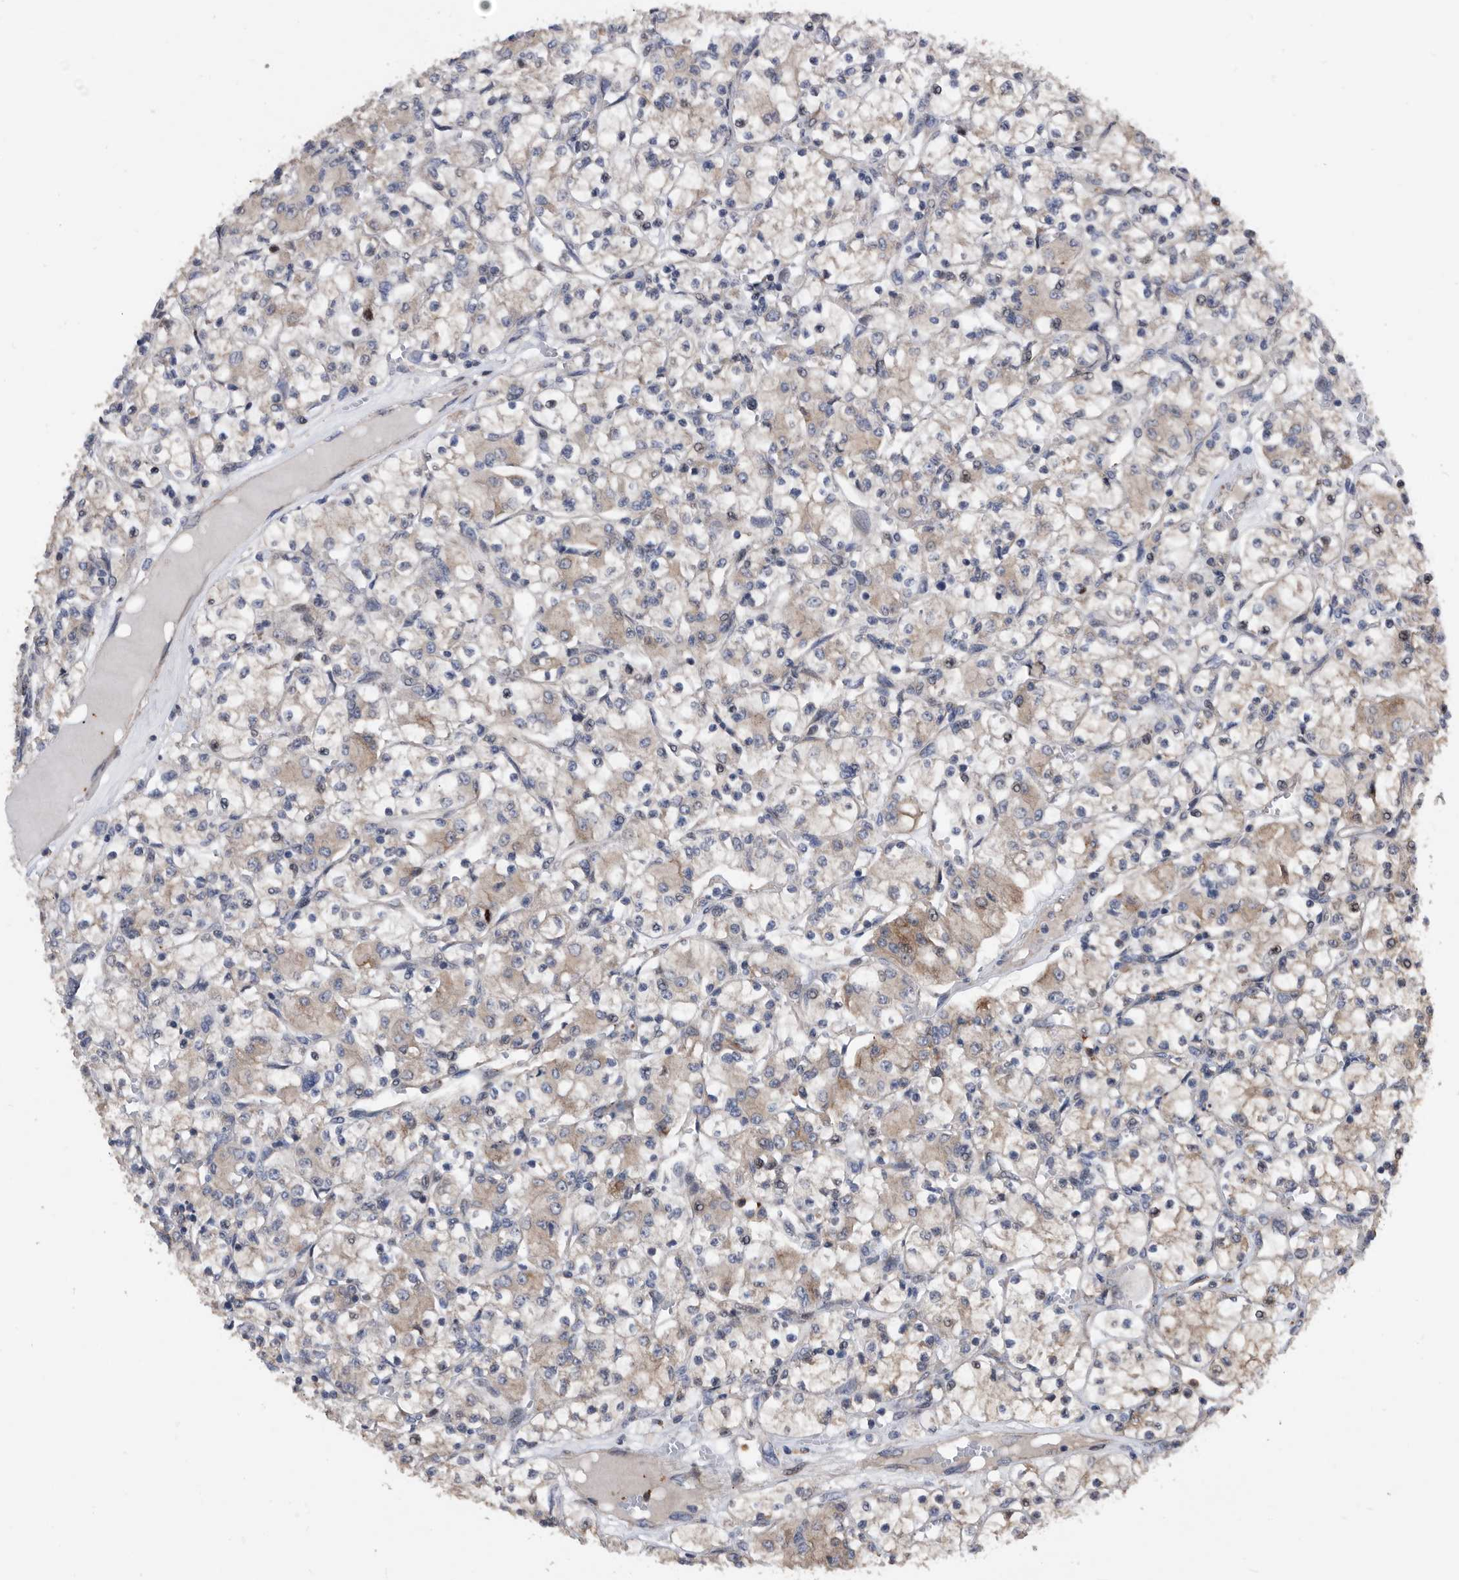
{"staining": {"intensity": "weak", "quantity": "<25%", "location": "cytoplasmic/membranous"}, "tissue": "renal cancer", "cell_type": "Tumor cells", "image_type": "cancer", "snomed": [{"axis": "morphology", "description": "Adenocarcinoma, NOS"}, {"axis": "topography", "description": "Kidney"}], "caption": "Tumor cells show no significant expression in renal adenocarcinoma.", "gene": "SERINC2", "patient": {"sex": "female", "age": 59}}